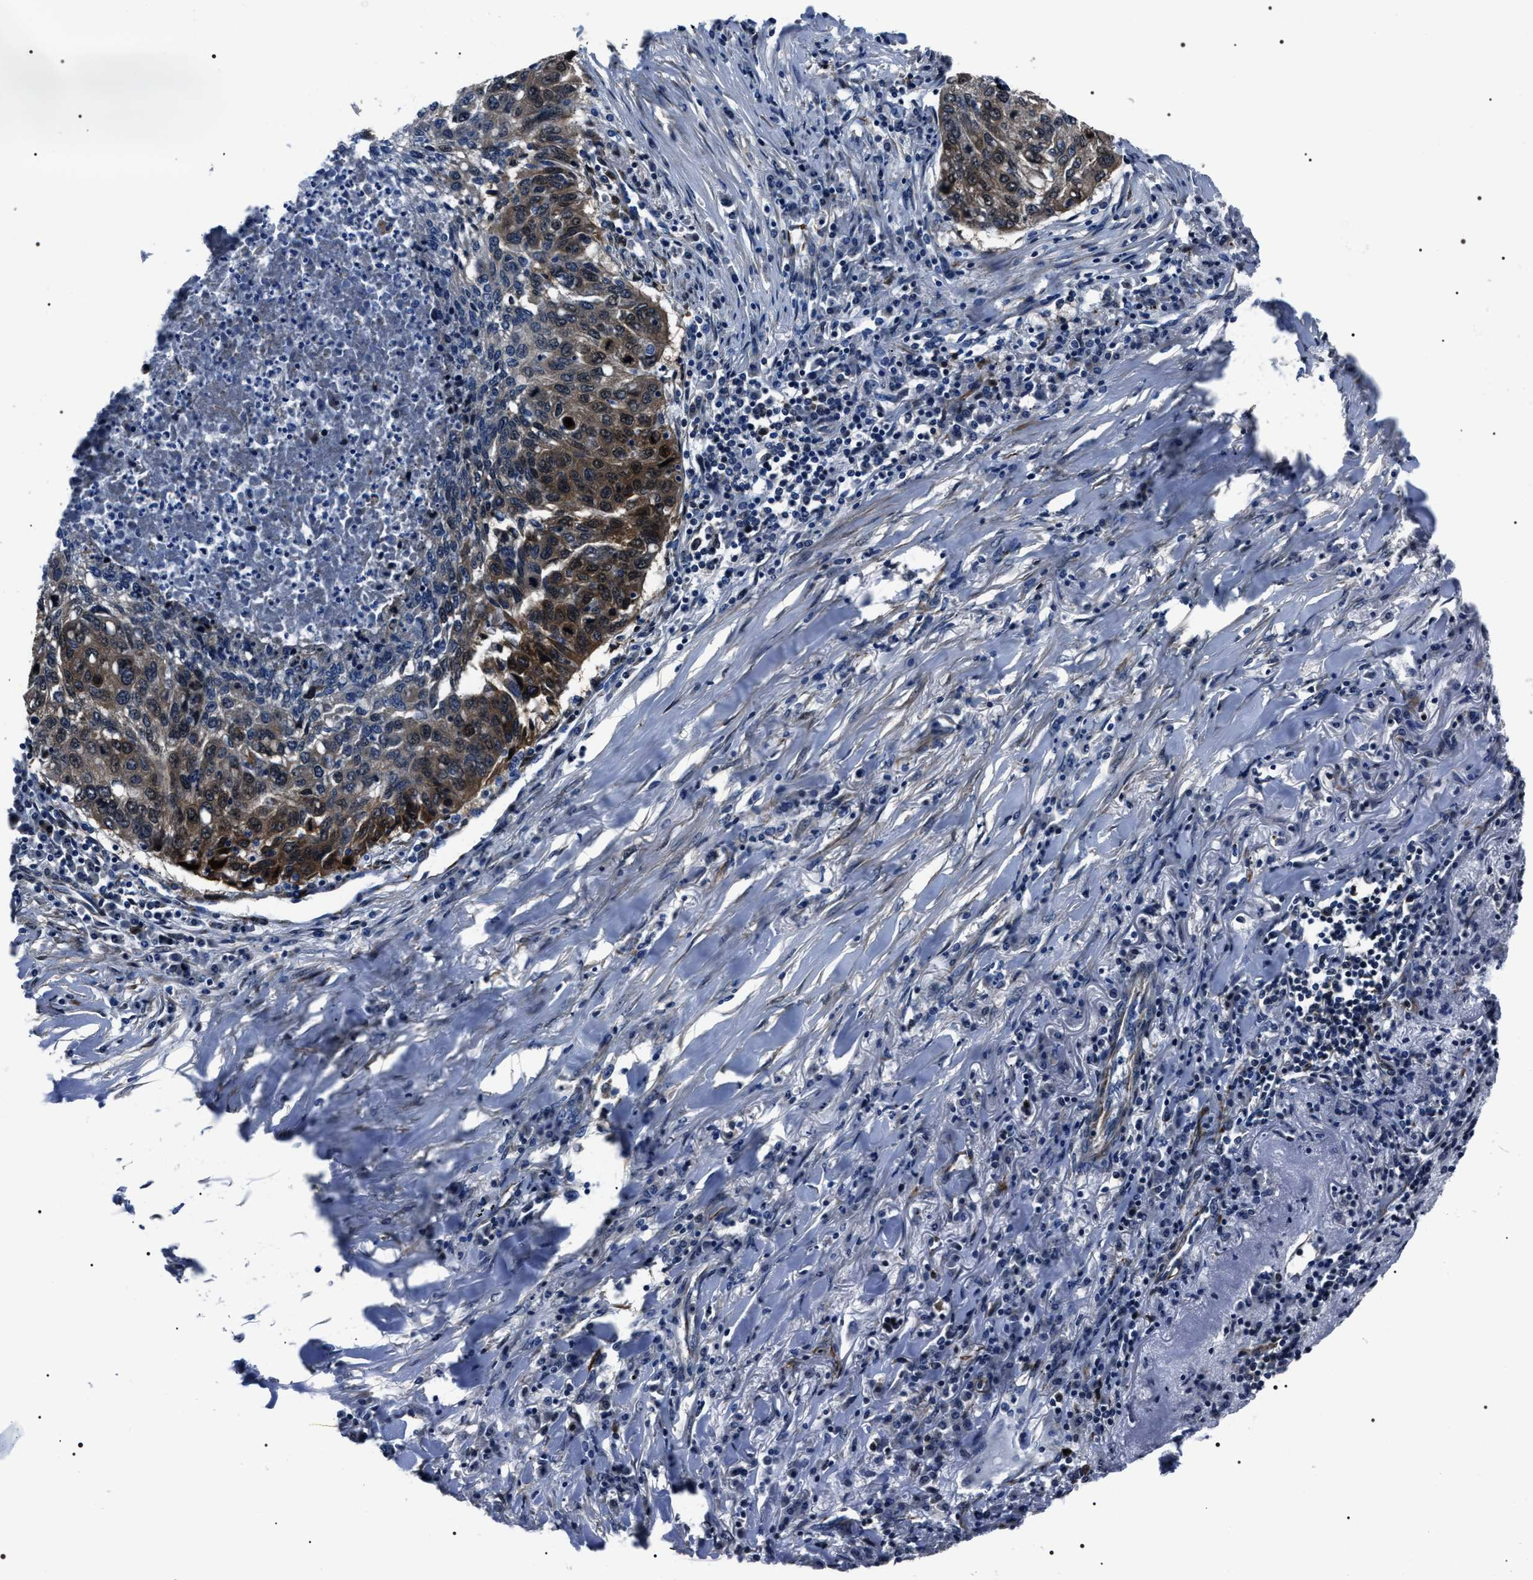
{"staining": {"intensity": "moderate", "quantity": "25%-75%", "location": "cytoplasmic/membranous"}, "tissue": "lung cancer", "cell_type": "Tumor cells", "image_type": "cancer", "snomed": [{"axis": "morphology", "description": "Squamous cell carcinoma, NOS"}, {"axis": "topography", "description": "Lung"}], "caption": "Lung cancer (squamous cell carcinoma) stained with a protein marker displays moderate staining in tumor cells.", "gene": "BAG2", "patient": {"sex": "female", "age": 63}}